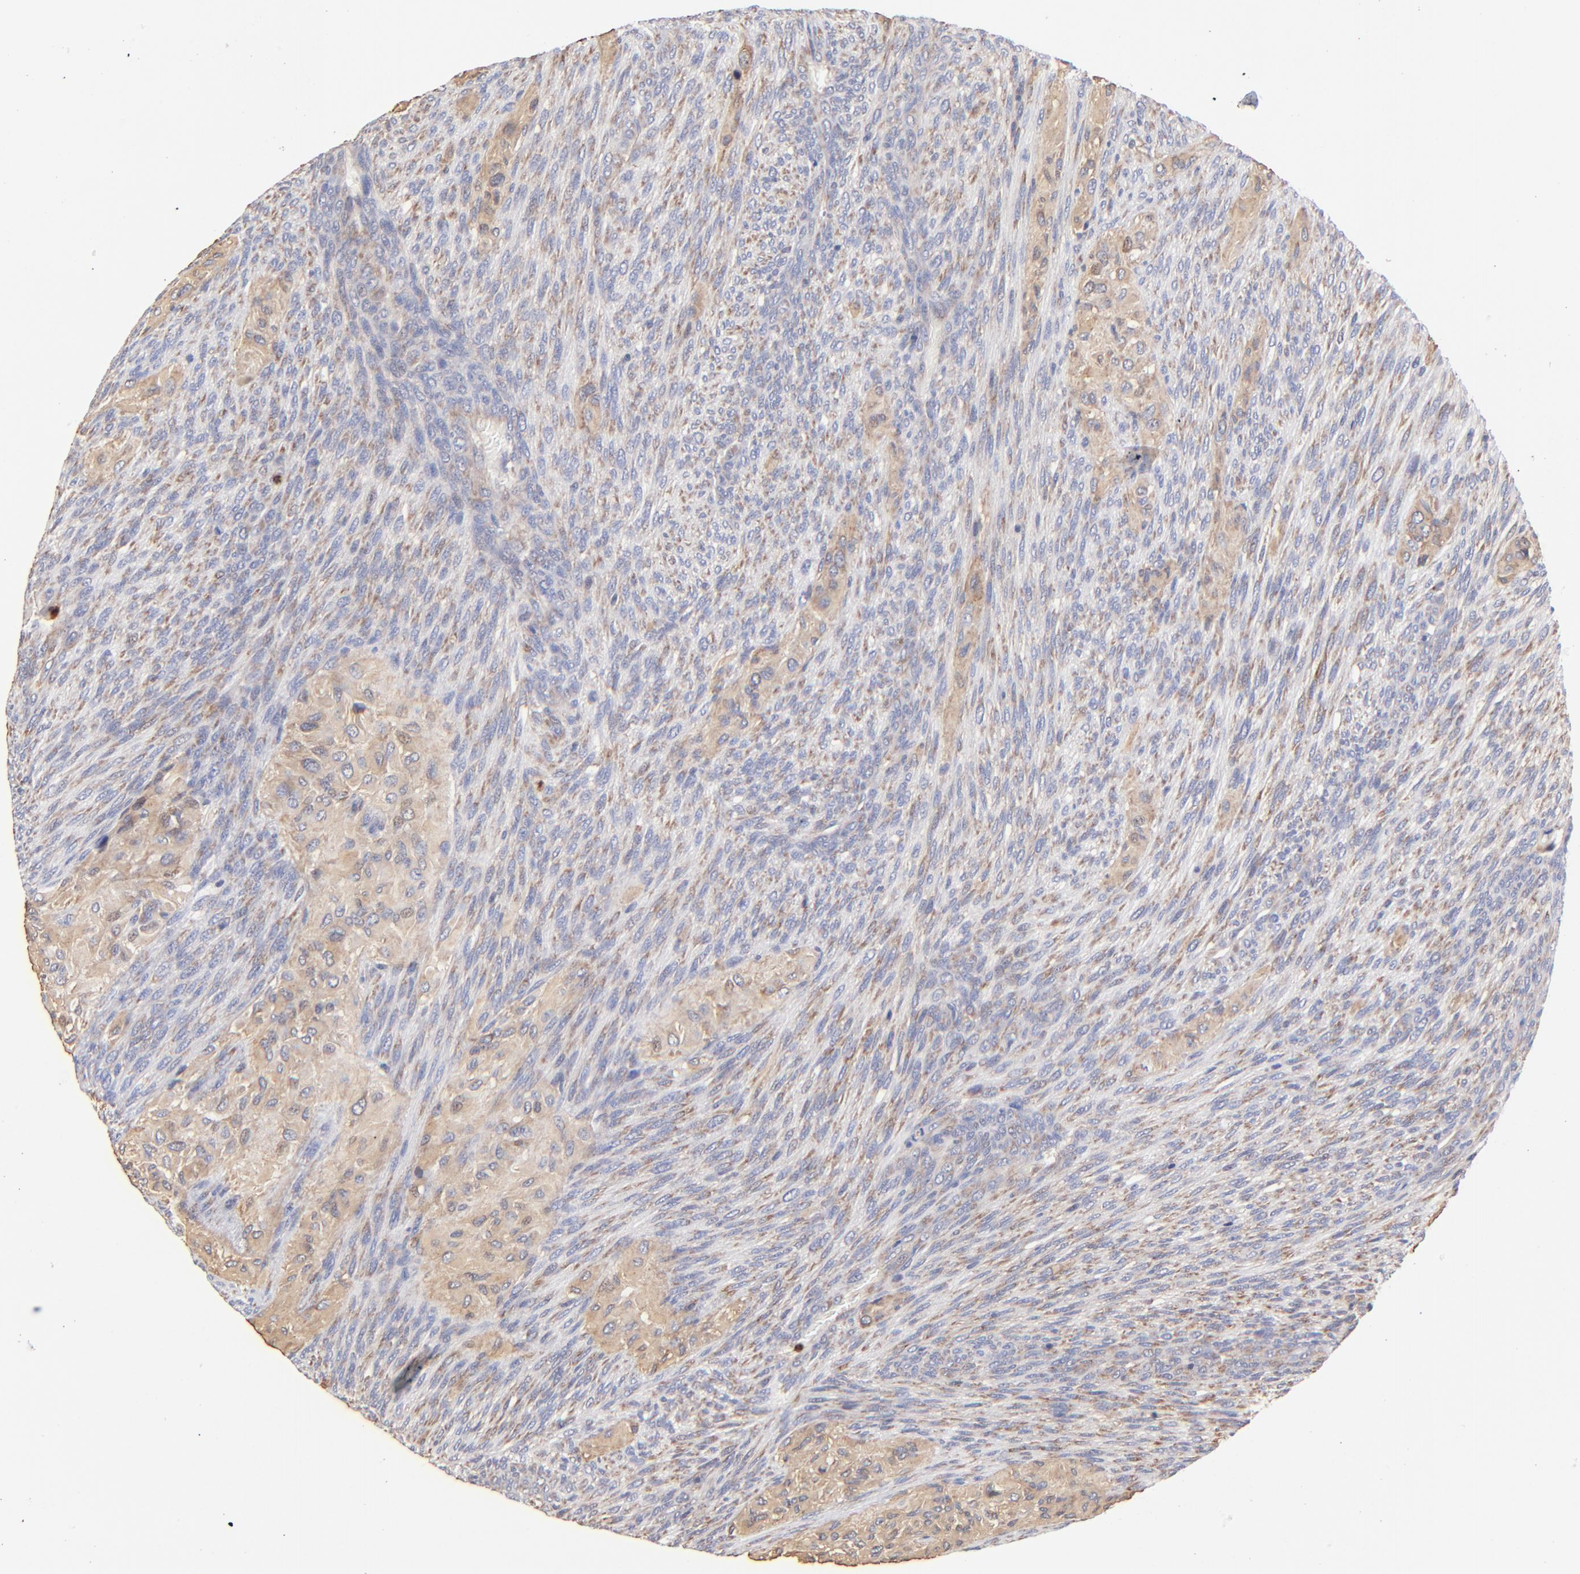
{"staining": {"intensity": "moderate", "quantity": ">75%", "location": "cytoplasmic/membranous"}, "tissue": "glioma", "cell_type": "Tumor cells", "image_type": "cancer", "snomed": [{"axis": "morphology", "description": "Glioma, malignant, High grade"}, {"axis": "topography", "description": "Cerebral cortex"}], "caption": "Human malignant glioma (high-grade) stained with a protein marker reveals moderate staining in tumor cells.", "gene": "BBOF1", "patient": {"sex": "female", "age": 55}}